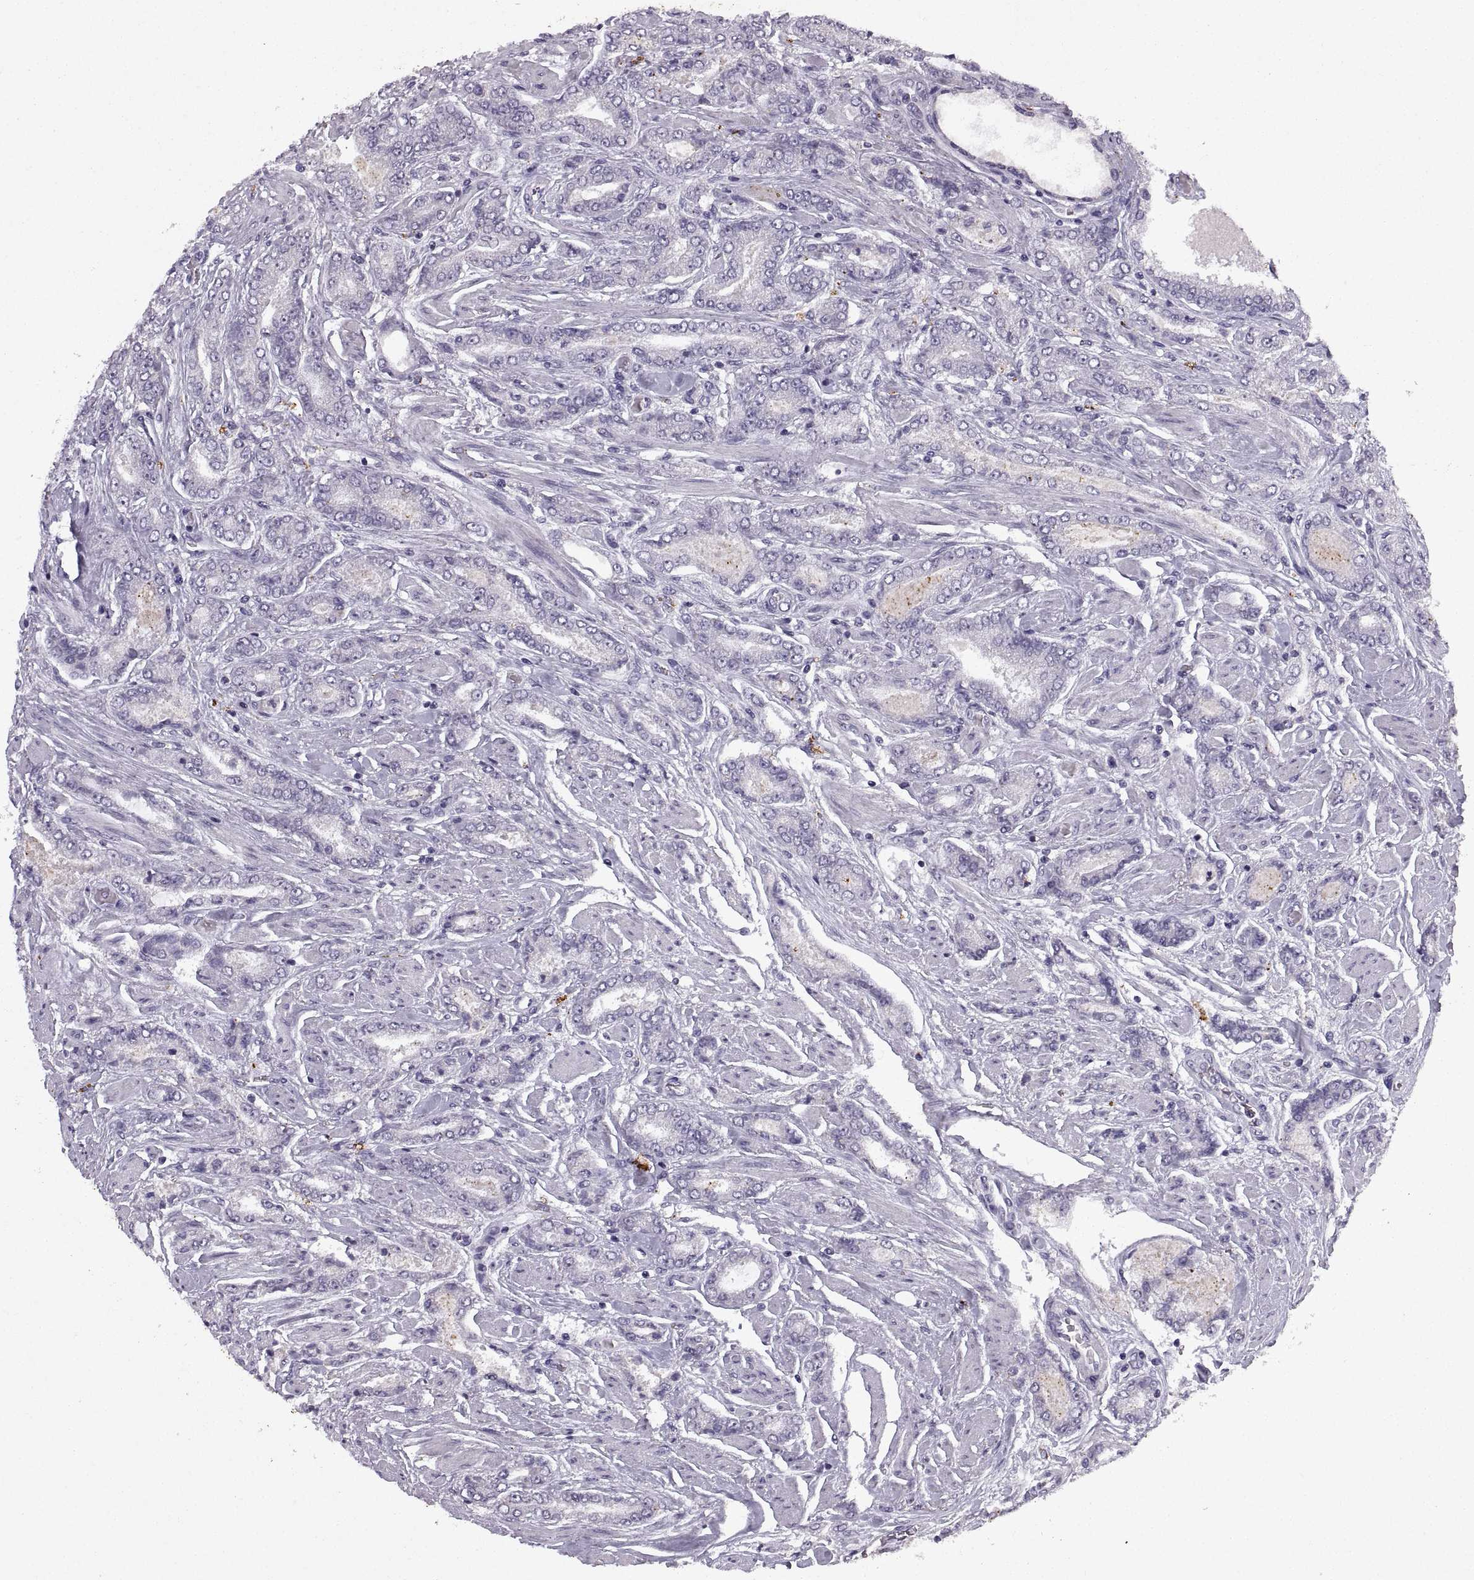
{"staining": {"intensity": "weak", "quantity": "<25%", "location": "nuclear"}, "tissue": "prostate cancer", "cell_type": "Tumor cells", "image_type": "cancer", "snomed": [{"axis": "morphology", "description": "Adenocarcinoma, NOS"}, {"axis": "topography", "description": "Prostate"}], "caption": "This is an IHC histopathology image of human adenocarcinoma (prostate). There is no positivity in tumor cells.", "gene": "SINHCAF", "patient": {"sex": "male", "age": 64}}